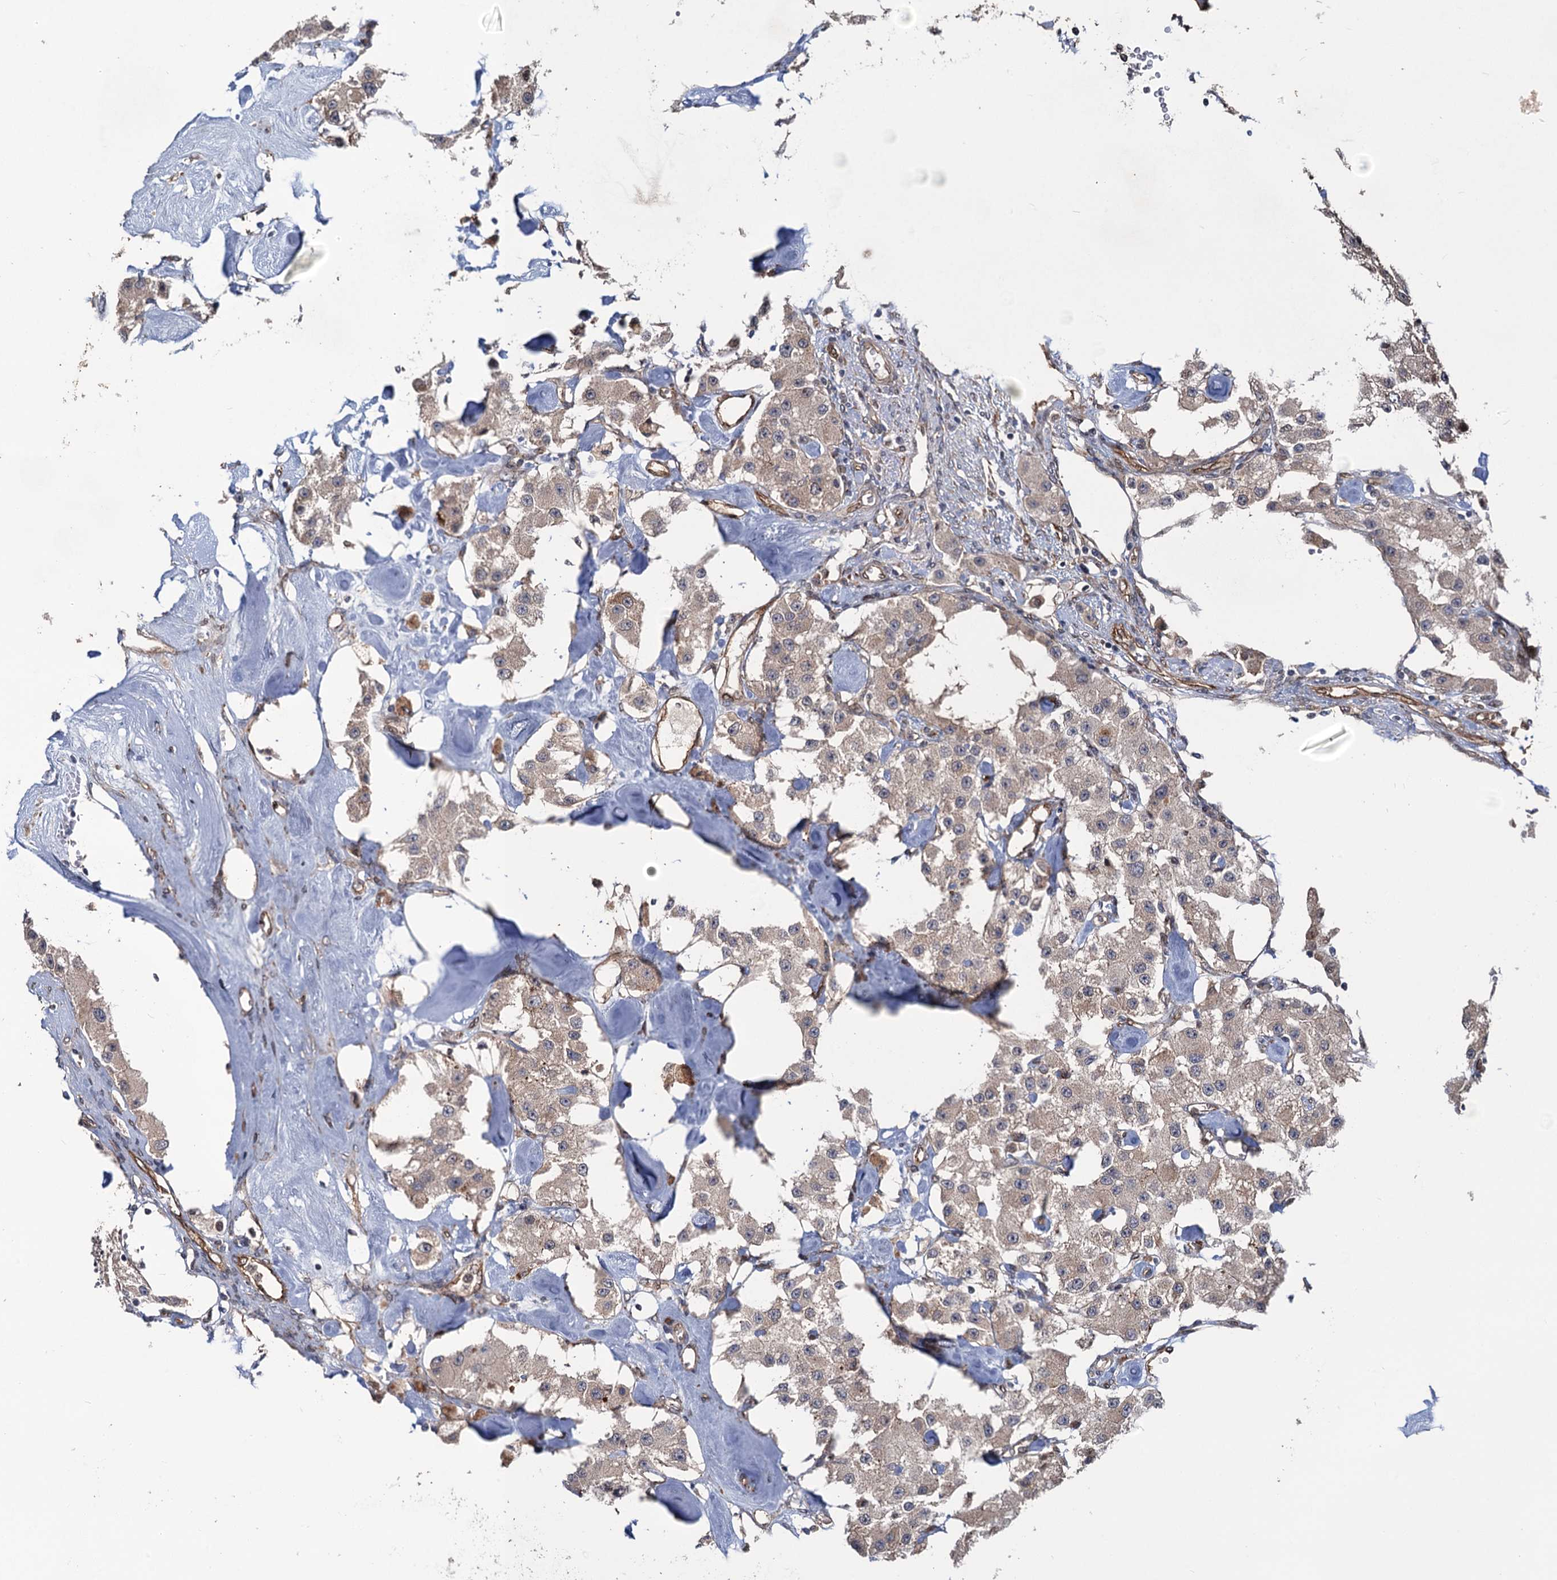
{"staining": {"intensity": "moderate", "quantity": ">75%", "location": "cytoplasmic/membranous"}, "tissue": "carcinoid", "cell_type": "Tumor cells", "image_type": "cancer", "snomed": [{"axis": "morphology", "description": "Carcinoid, malignant, NOS"}, {"axis": "topography", "description": "Pancreas"}], "caption": "Carcinoid (malignant) stained with DAB (3,3'-diaminobenzidine) immunohistochemistry reveals medium levels of moderate cytoplasmic/membranous expression in approximately >75% of tumor cells. (Brightfield microscopy of DAB IHC at high magnification).", "gene": "EVX2", "patient": {"sex": "male", "age": 41}}